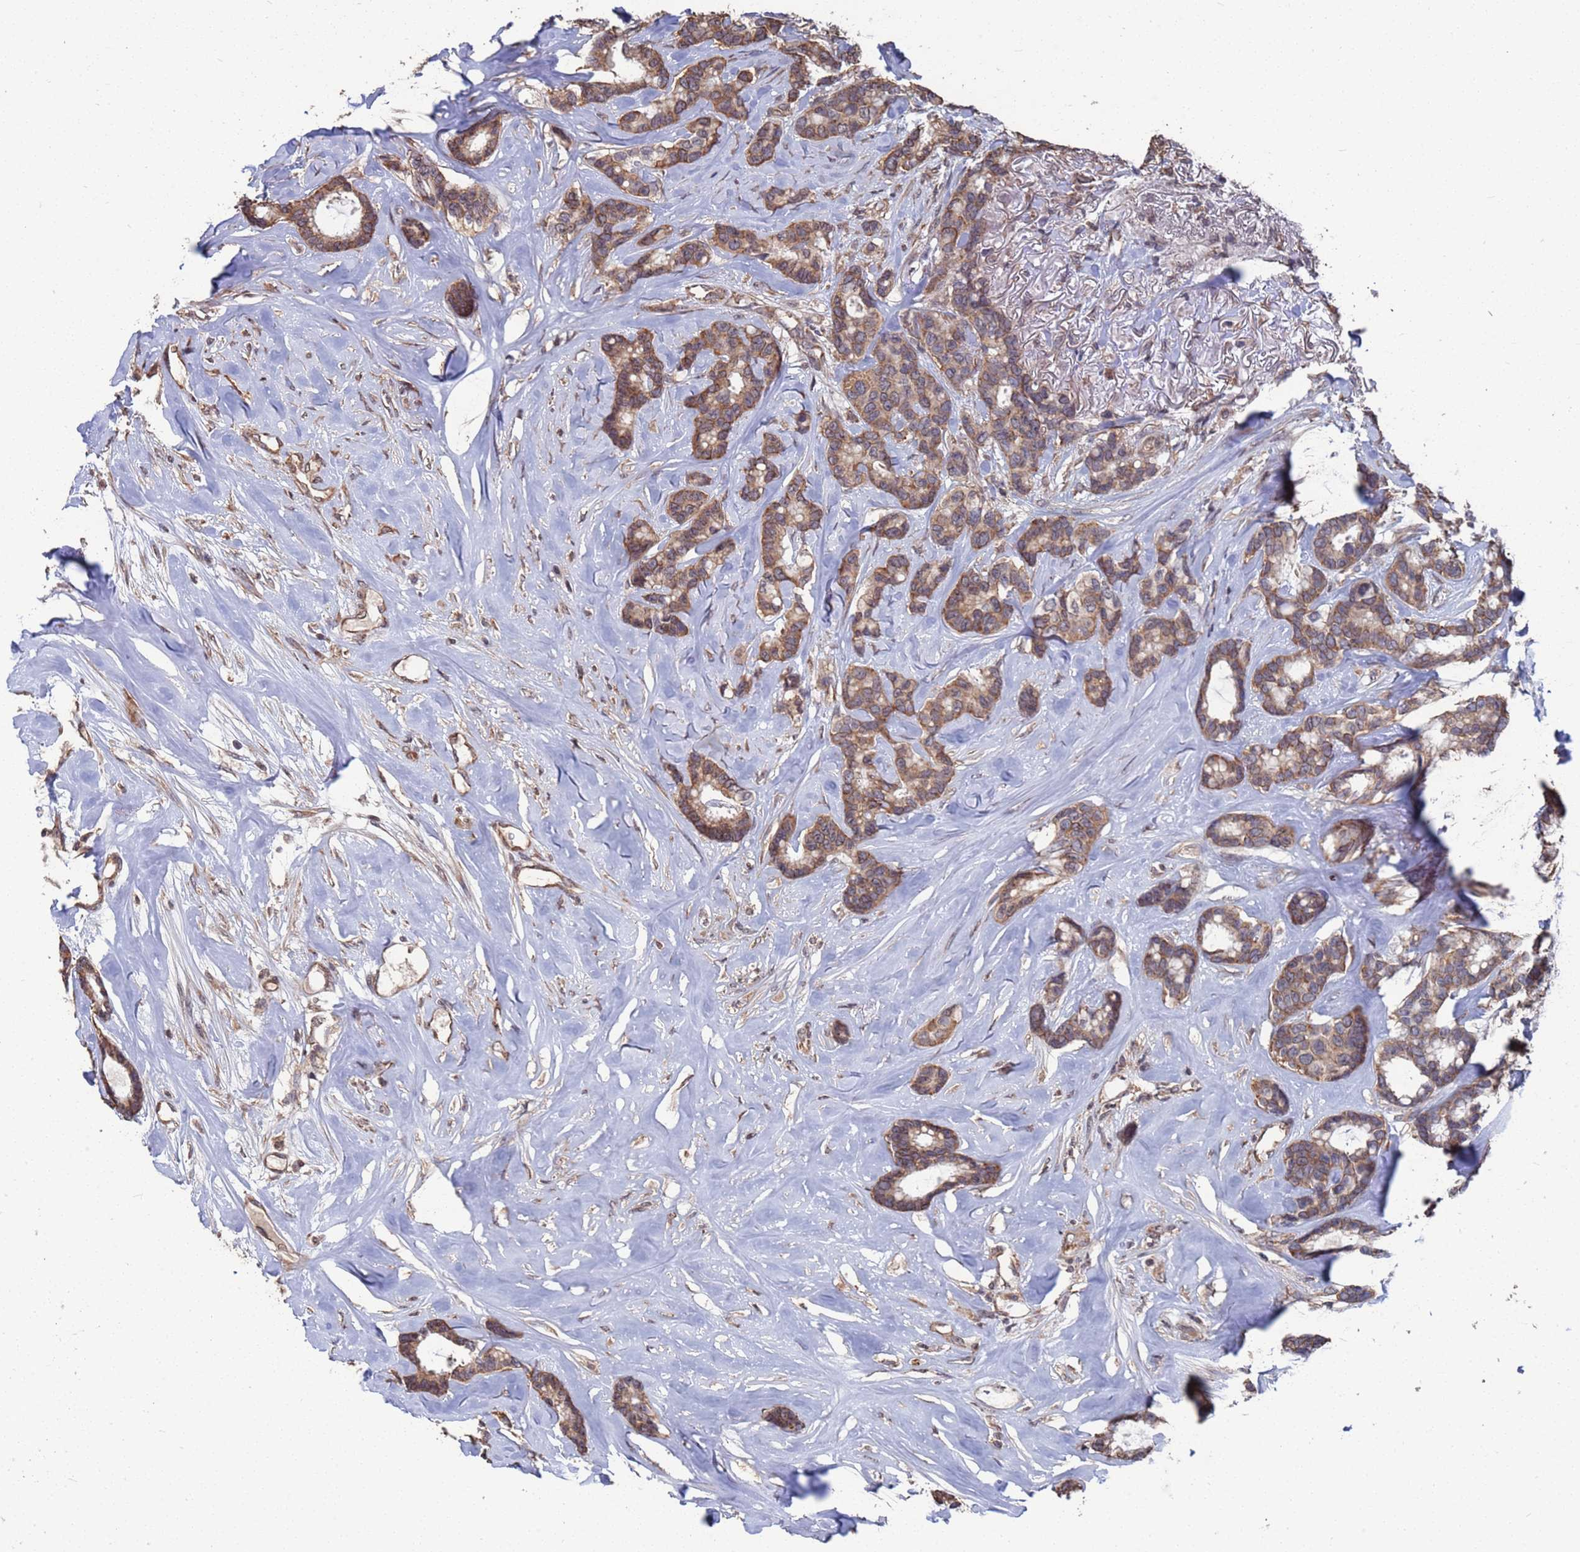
{"staining": {"intensity": "moderate", "quantity": ">75%", "location": "cytoplasmic/membranous"}, "tissue": "breast cancer", "cell_type": "Tumor cells", "image_type": "cancer", "snomed": [{"axis": "morphology", "description": "Duct carcinoma"}, {"axis": "topography", "description": "Breast"}], "caption": "Immunohistochemistry (IHC) (DAB (3,3'-diaminobenzidine)) staining of breast infiltrating ductal carcinoma exhibits moderate cytoplasmic/membranous protein positivity in approximately >75% of tumor cells.", "gene": "CFAP119", "patient": {"sex": "female", "age": 87}}